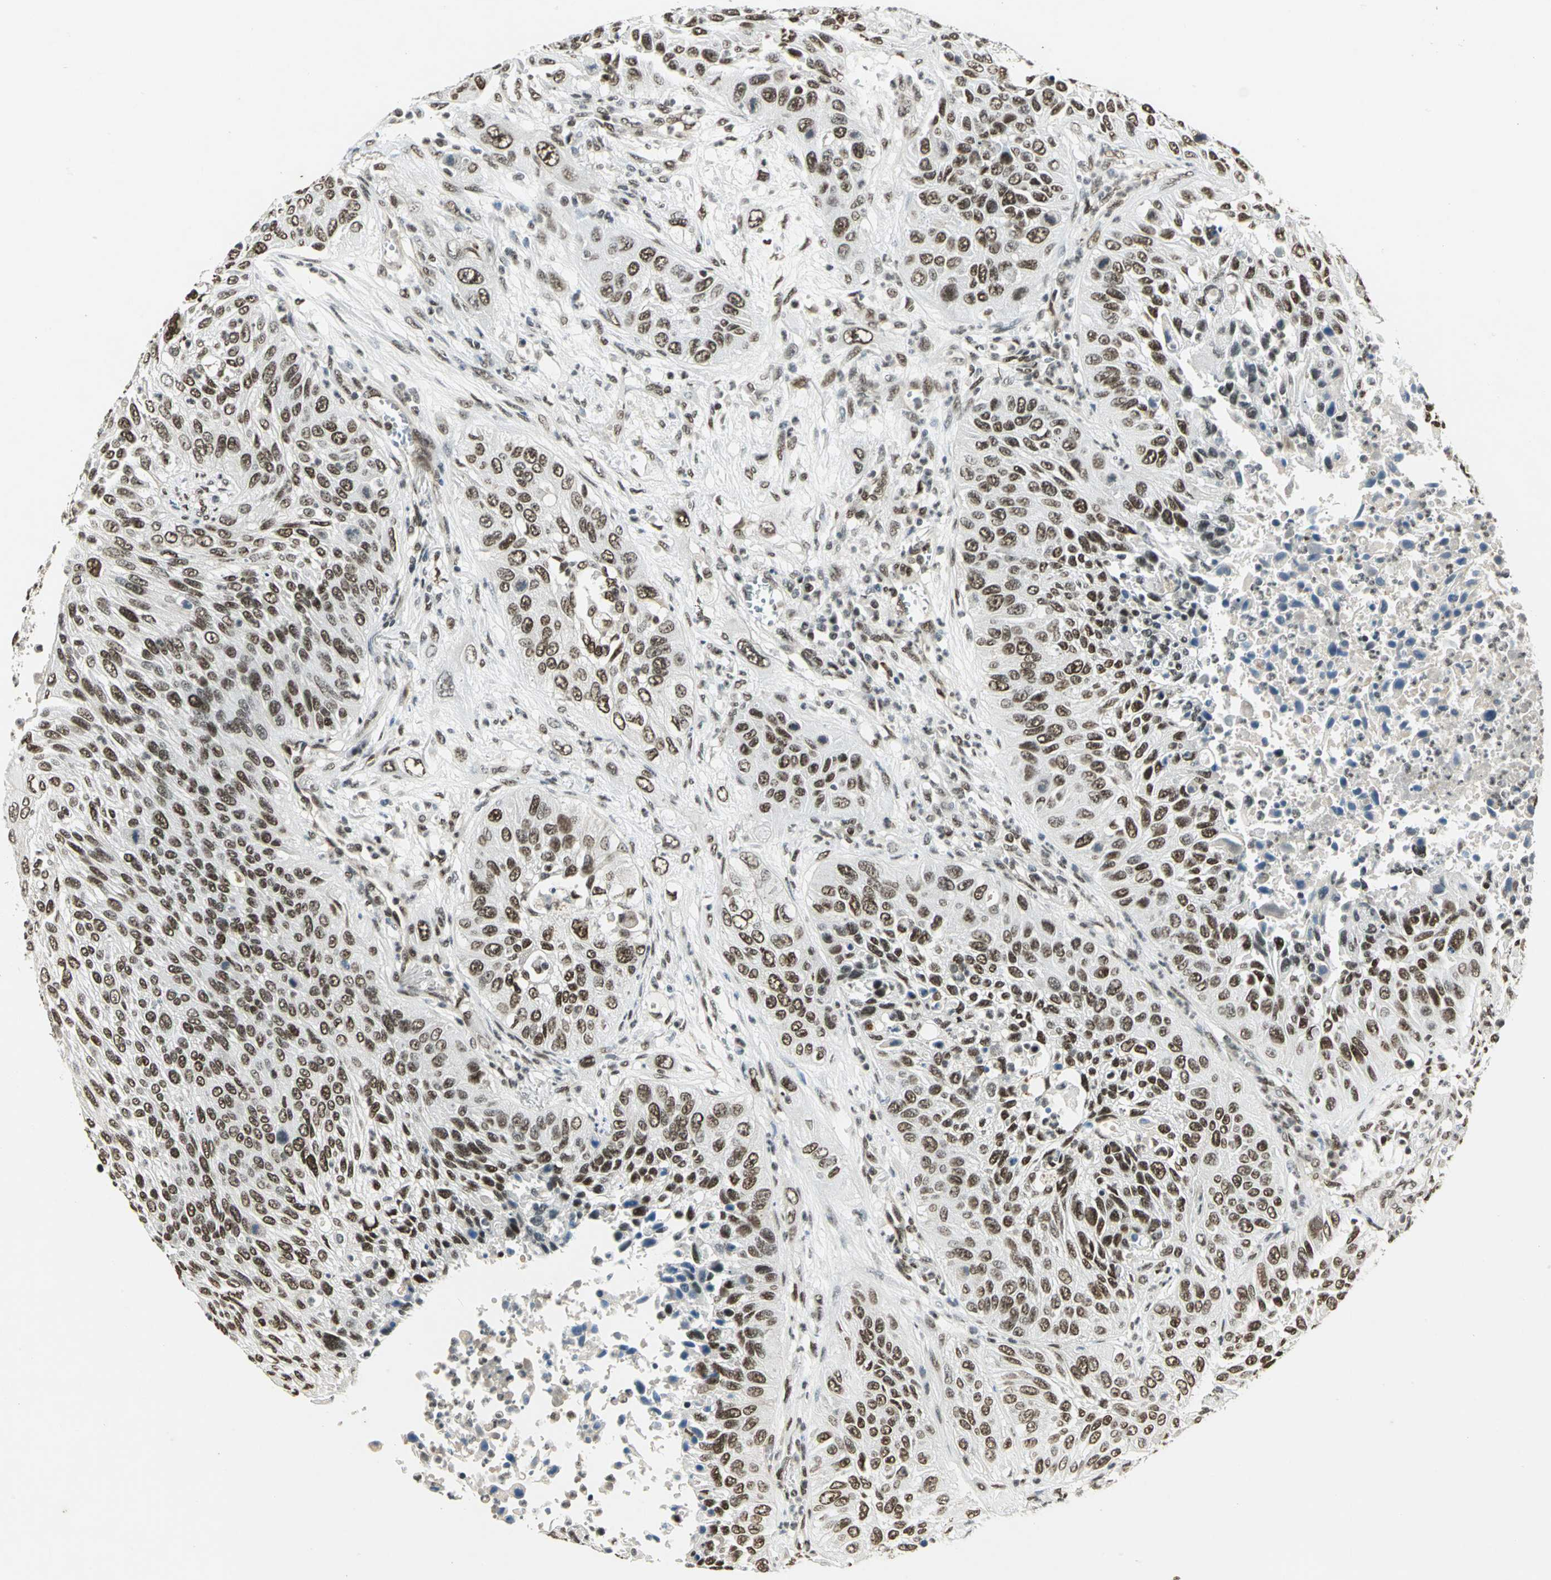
{"staining": {"intensity": "strong", "quantity": ">75%", "location": "nuclear"}, "tissue": "lung cancer", "cell_type": "Tumor cells", "image_type": "cancer", "snomed": [{"axis": "morphology", "description": "Squamous cell carcinoma, NOS"}, {"axis": "topography", "description": "Lung"}], "caption": "Protein staining of squamous cell carcinoma (lung) tissue demonstrates strong nuclear expression in approximately >75% of tumor cells.", "gene": "RAD17", "patient": {"sex": "female", "age": 76}}